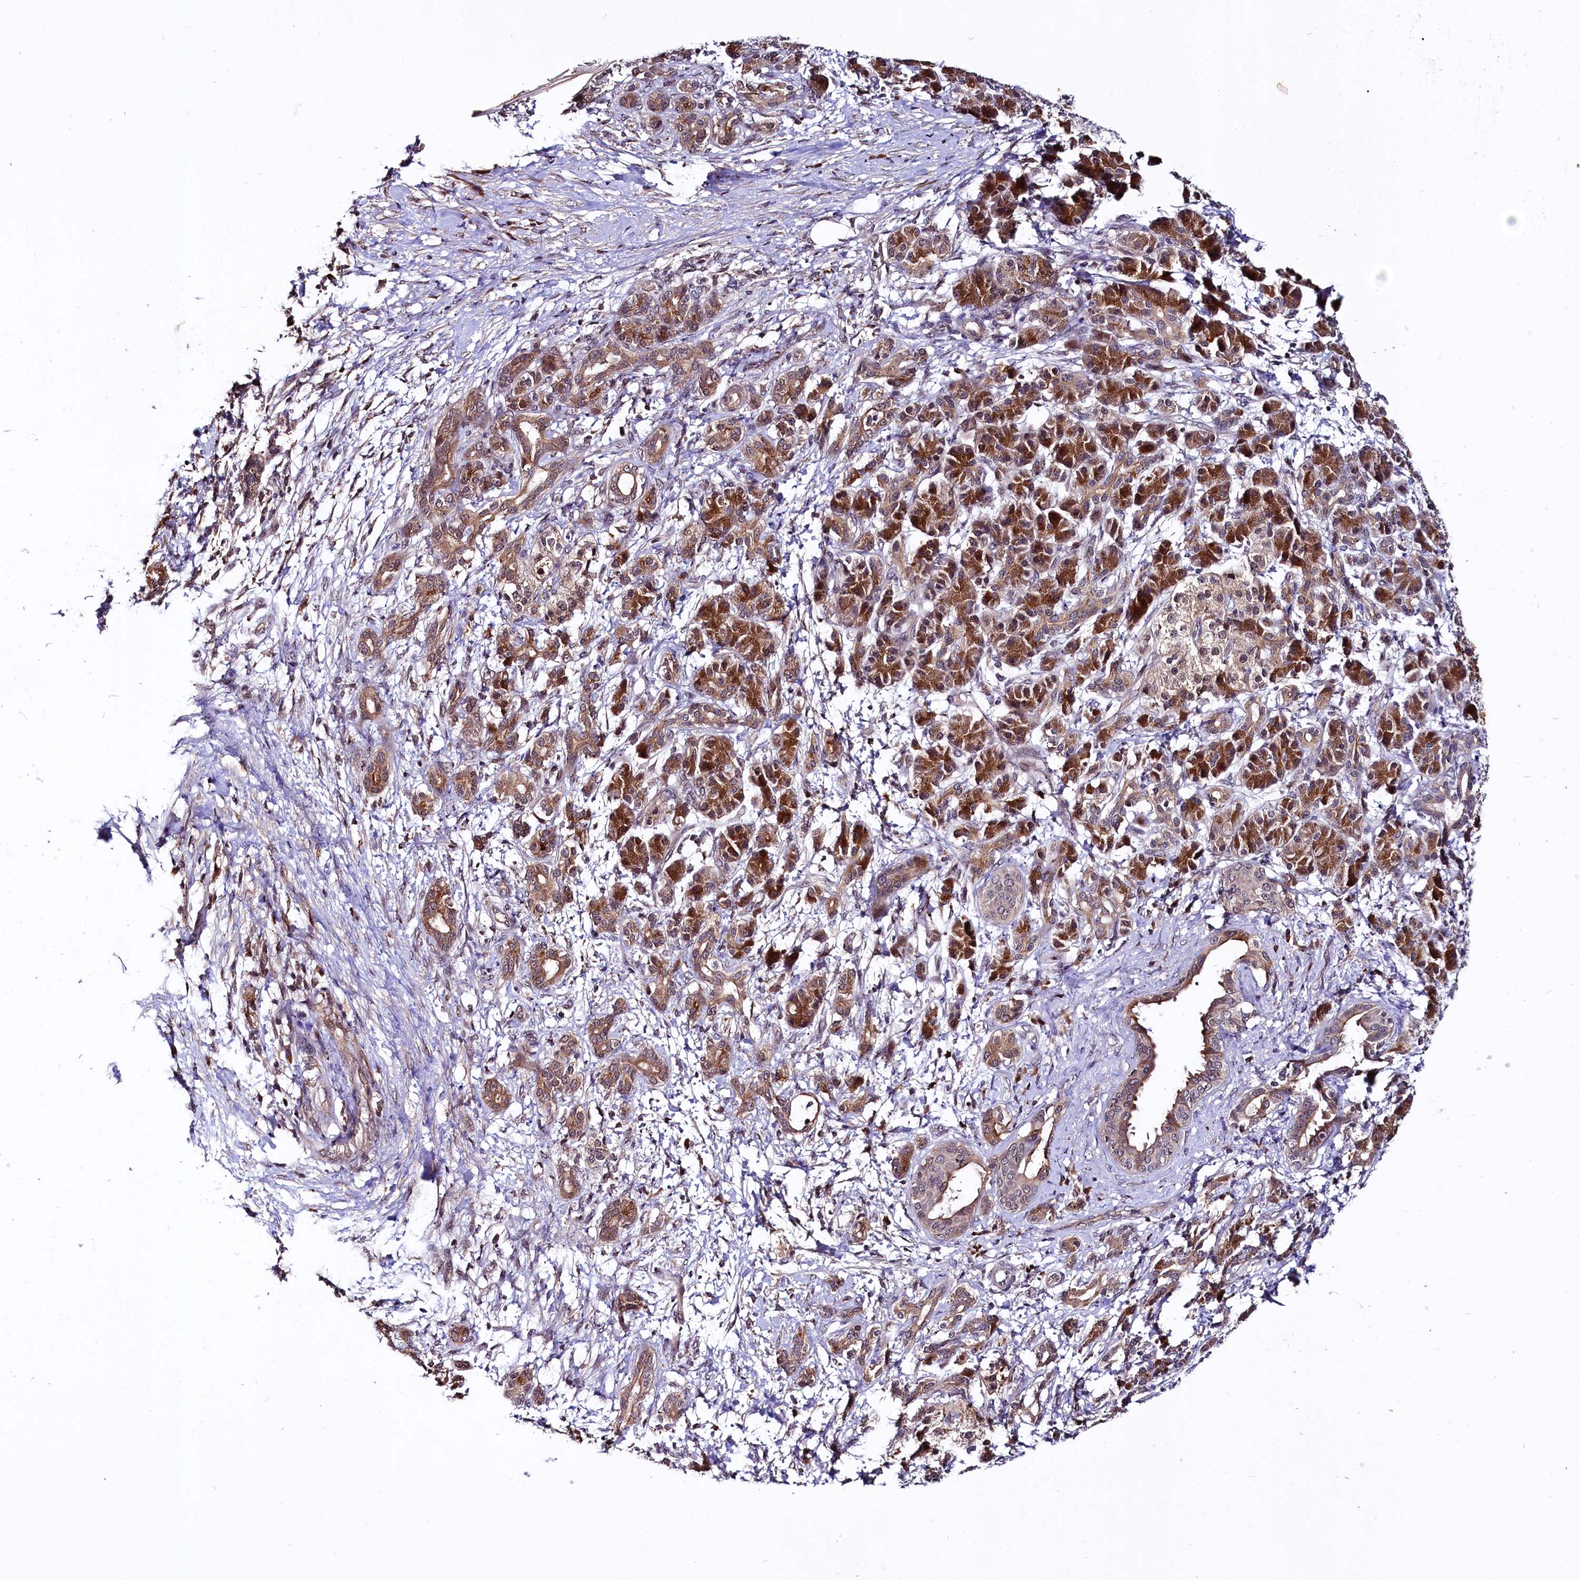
{"staining": {"intensity": "moderate", "quantity": "25%-75%", "location": "cytoplasmic/membranous"}, "tissue": "pancreatic cancer", "cell_type": "Tumor cells", "image_type": "cancer", "snomed": [{"axis": "morphology", "description": "Adenocarcinoma, NOS"}, {"axis": "topography", "description": "Pancreas"}], "caption": "Tumor cells display moderate cytoplasmic/membranous expression in approximately 25%-75% of cells in pancreatic adenocarcinoma.", "gene": "UBE3A", "patient": {"sex": "female", "age": 55}}